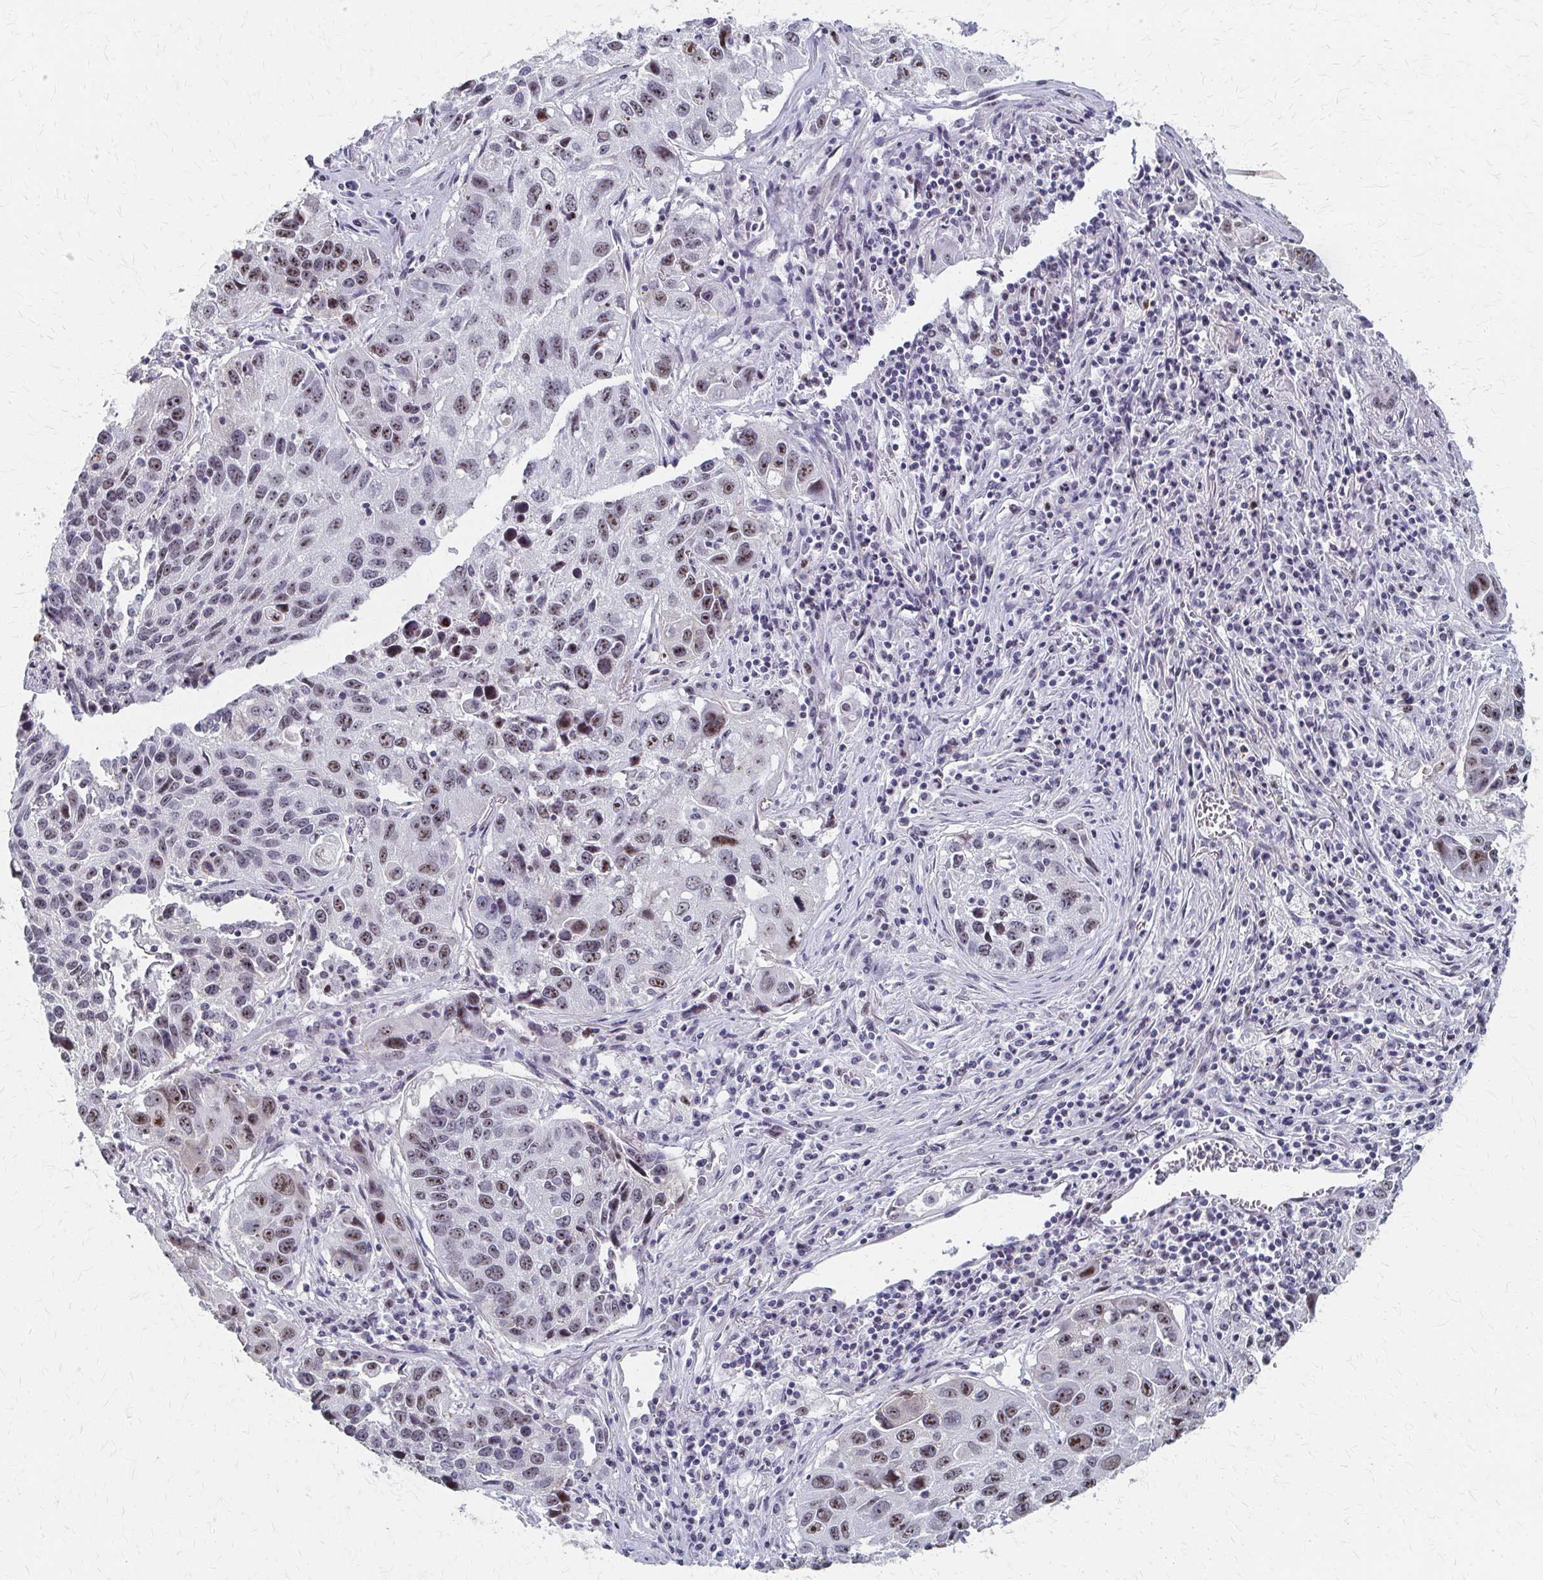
{"staining": {"intensity": "moderate", "quantity": "25%-75%", "location": "nuclear"}, "tissue": "lung cancer", "cell_type": "Tumor cells", "image_type": "cancer", "snomed": [{"axis": "morphology", "description": "Squamous cell carcinoma, NOS"}, {"axis": "topography", "description": "Lung"}], "caption": "Lung cancer (squamous cell carcinoma) stained with immunohistochemistry reveals moderate nuclear positivity in about 25%-75% of tumor cells.", "gene": "PES1", "patient": {"sex": "female", "age": 61}}